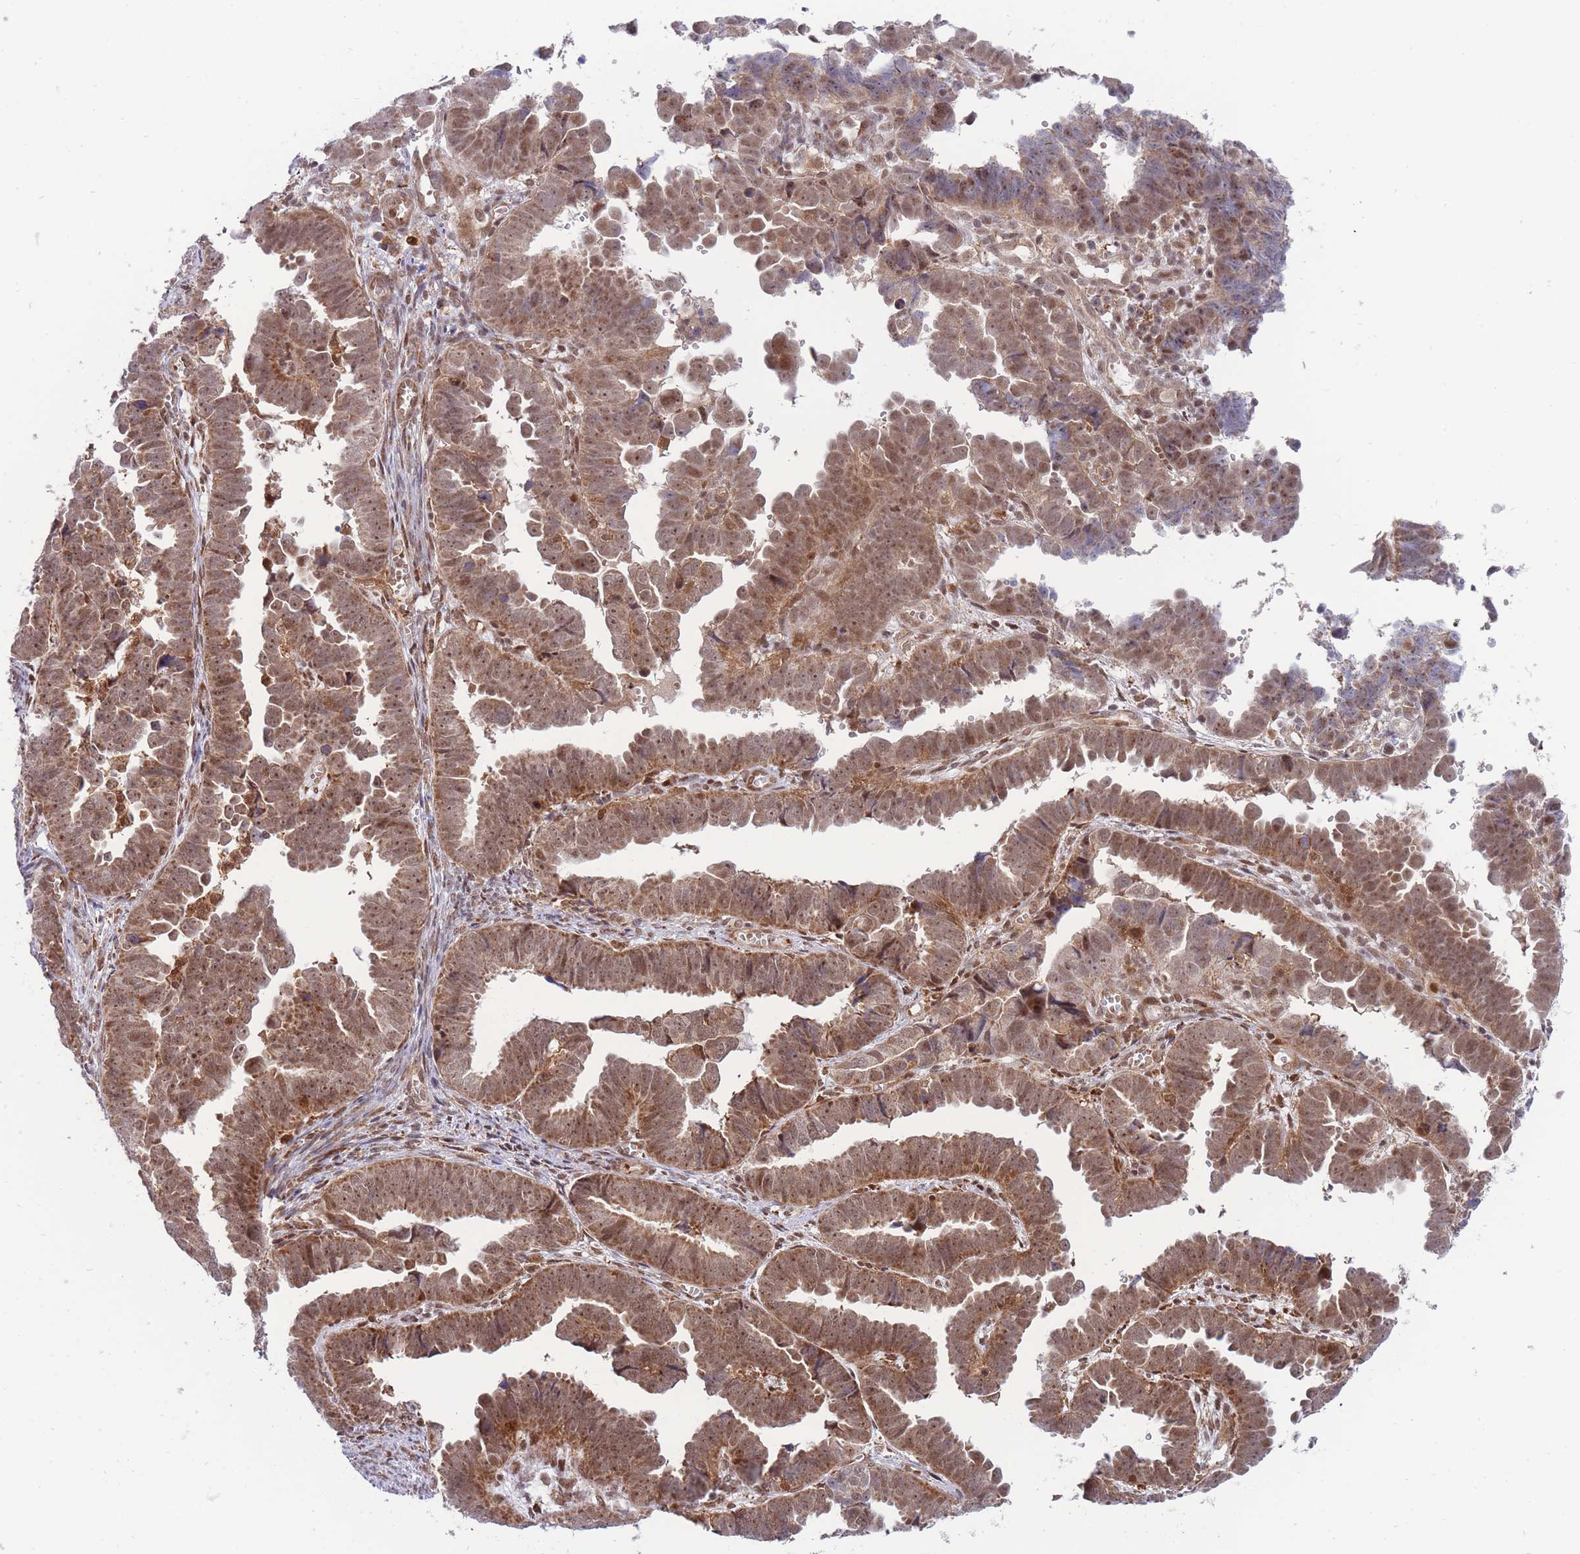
{"staining": {"intensity": "moderate", "quantity": ">75%", "location": "cytoplasmic/membranous,nuclear"}, "tissue": "endometrial cancer", "cell_type": "Tumor cells", "image_type": "cancer", "snomed": [{"axis": "morphology", "description": "Adenocarcinoma, NOS"}, {"axis": "topography", "description": "Endometrium"}], "caption": "High-power microscopy captured an immunohistochemistry histopathology image of endometrial cancer (adenocarcinoma), revealing moderate cytoplasmic/membranous and nuclear expression in approximately >75% of tumor cells.", "gene": "BOD1L1", "patient": {"sex": "female", "age": 75}}